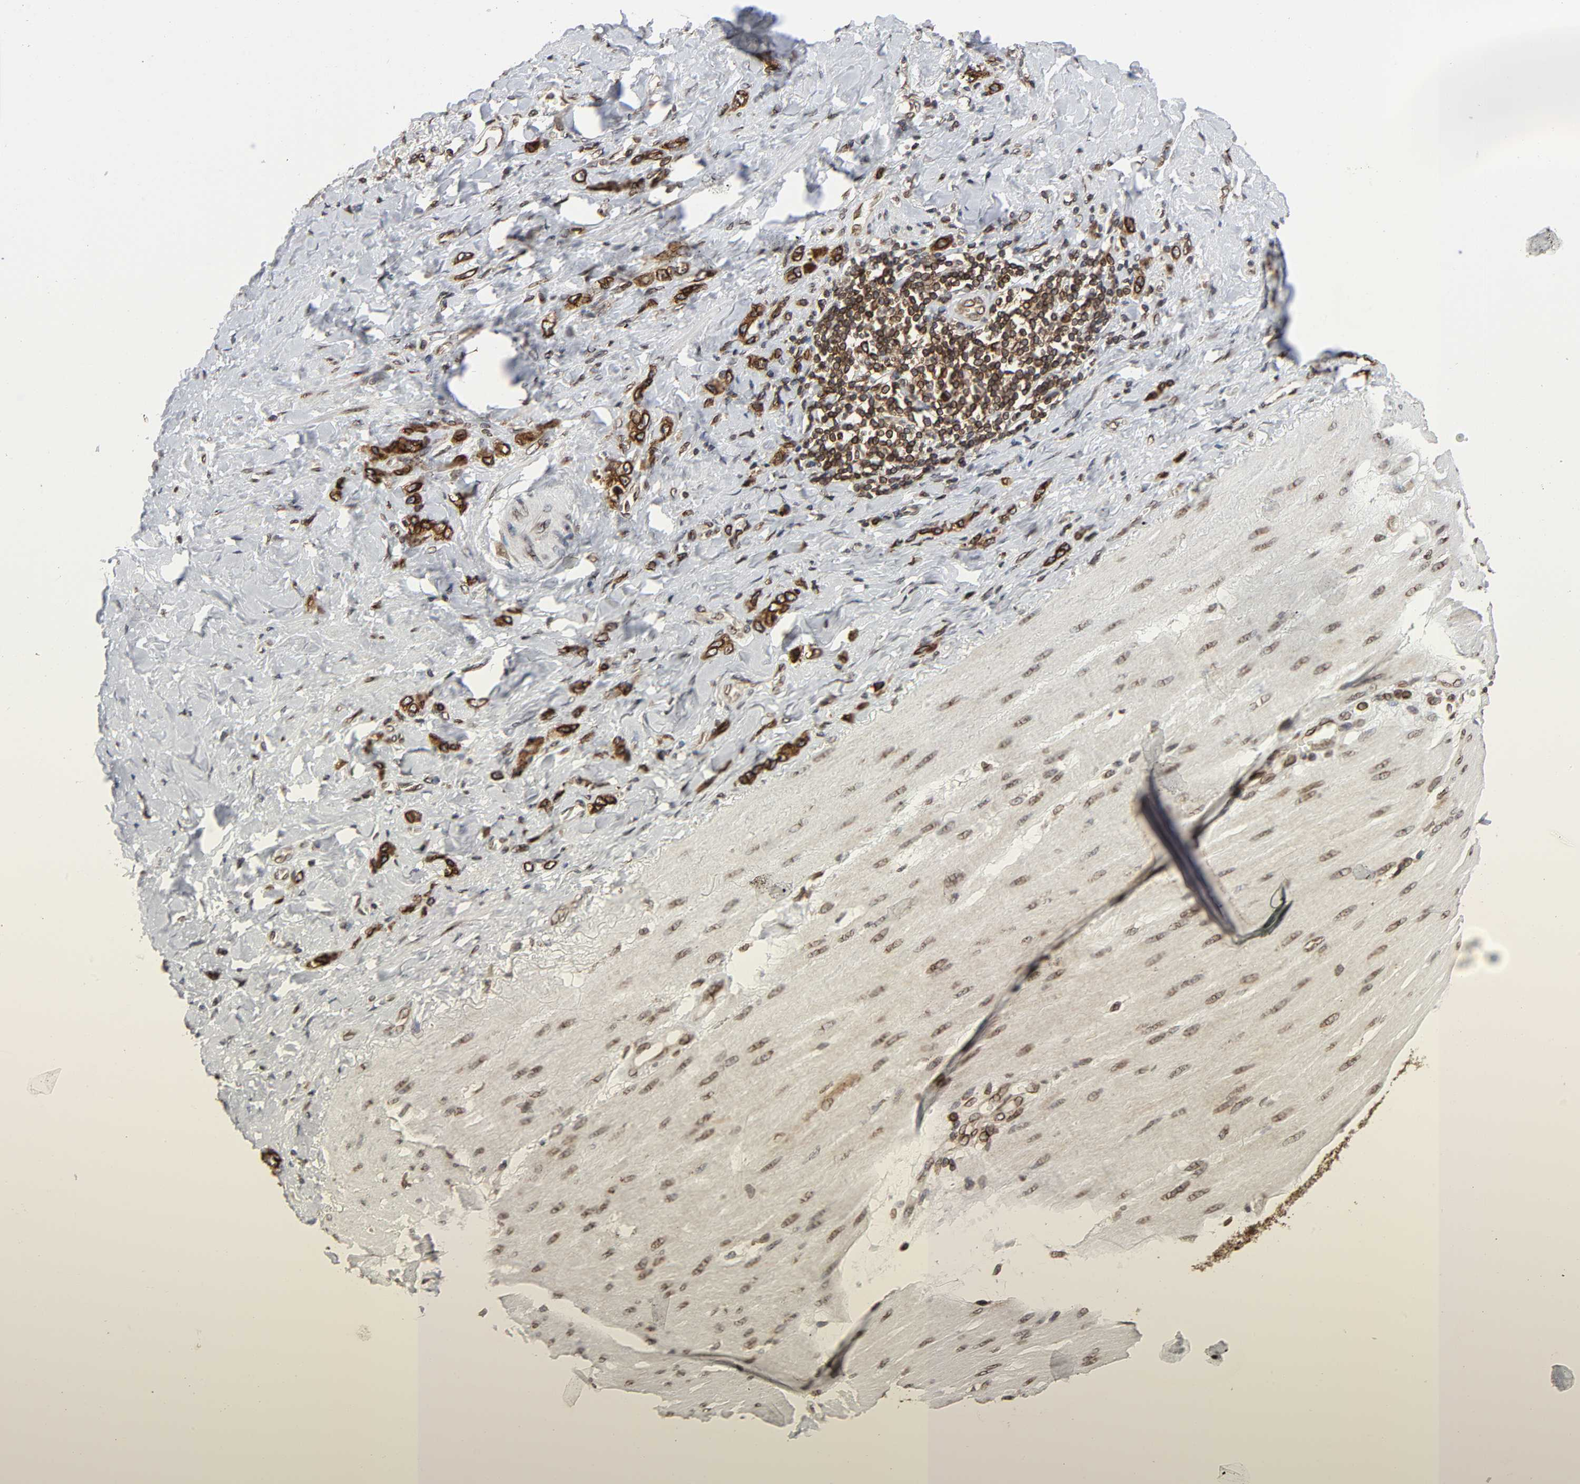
{"staining": {"intensity": "strong", "quantity": ">75%", "location": "cytoplasmic/membranous,nuclear"}, "tissue": "stomach cancer", "cell_type": "Tumor cells", "image_type": "cancer", "snomed": [{"axis": "morphology", "description": "Normal tissue, NOS"}, {"axis": "morphology", "description": "Adenocarcinoma, NOS"}, {"axis": "topography", "description": "Stomach"}], "caption": "Immunohistochemistry (IHC) staining of adenocarcinoma (stomach), which exhibits high levels of strong cytoplasmic/membranous and nuclear expression in about >75% of tumor cells indicating strong cytoplasmic/membranous and nuclear protein expression. The staining was performed using DAB (brown) for protein detection and nuclei were counterstained in hematoxylin (blue).", "gene": "RANGAP1", "patient": {"sex": "male", "age": 82}}